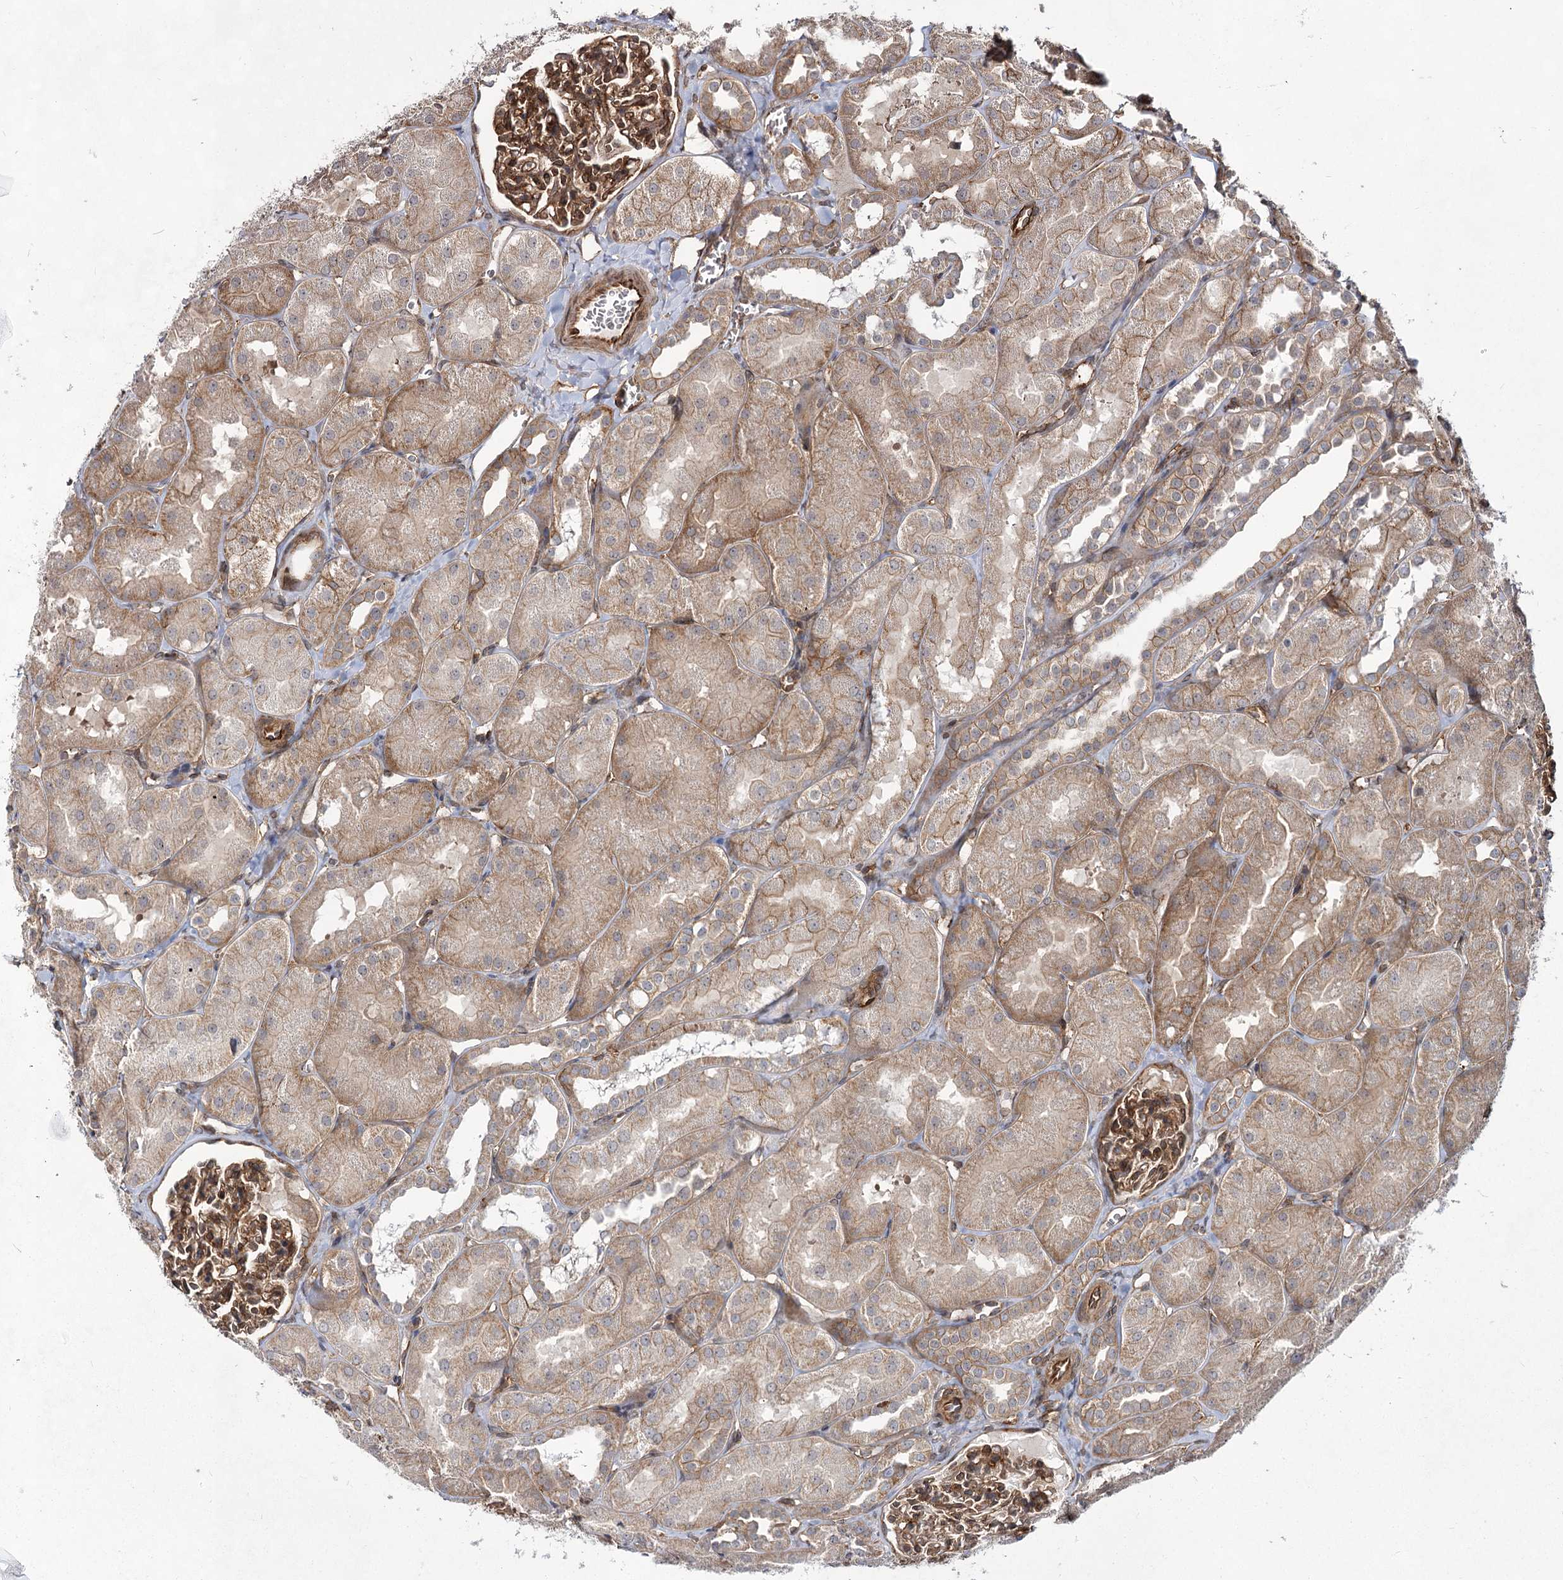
{"staining": {"intensity": "strong", "quantity": ">75%", "location": "cytoplasmic/membranous"}, "tissue": "kidney", "cell_type": "Cells in glomeruli", "image_type": "normal", "snomed": [{"axis": "morphology", "description": "Normal tissue, NOS"}, {"axis": "topography", "description": "Kidney"}, {"axis": "topography", "description": "Urinary bladder"}], "caption": "Immunohistochemistry histopathology image of unremarkable kidney stained for a protein (brown), which exhibits high levels of strong cytoplasmic/membranous expression in approximately >75% of cells in glomeruli.", "gene": "IQSEC1", "patient": {"sex": "male", "age": 16}}